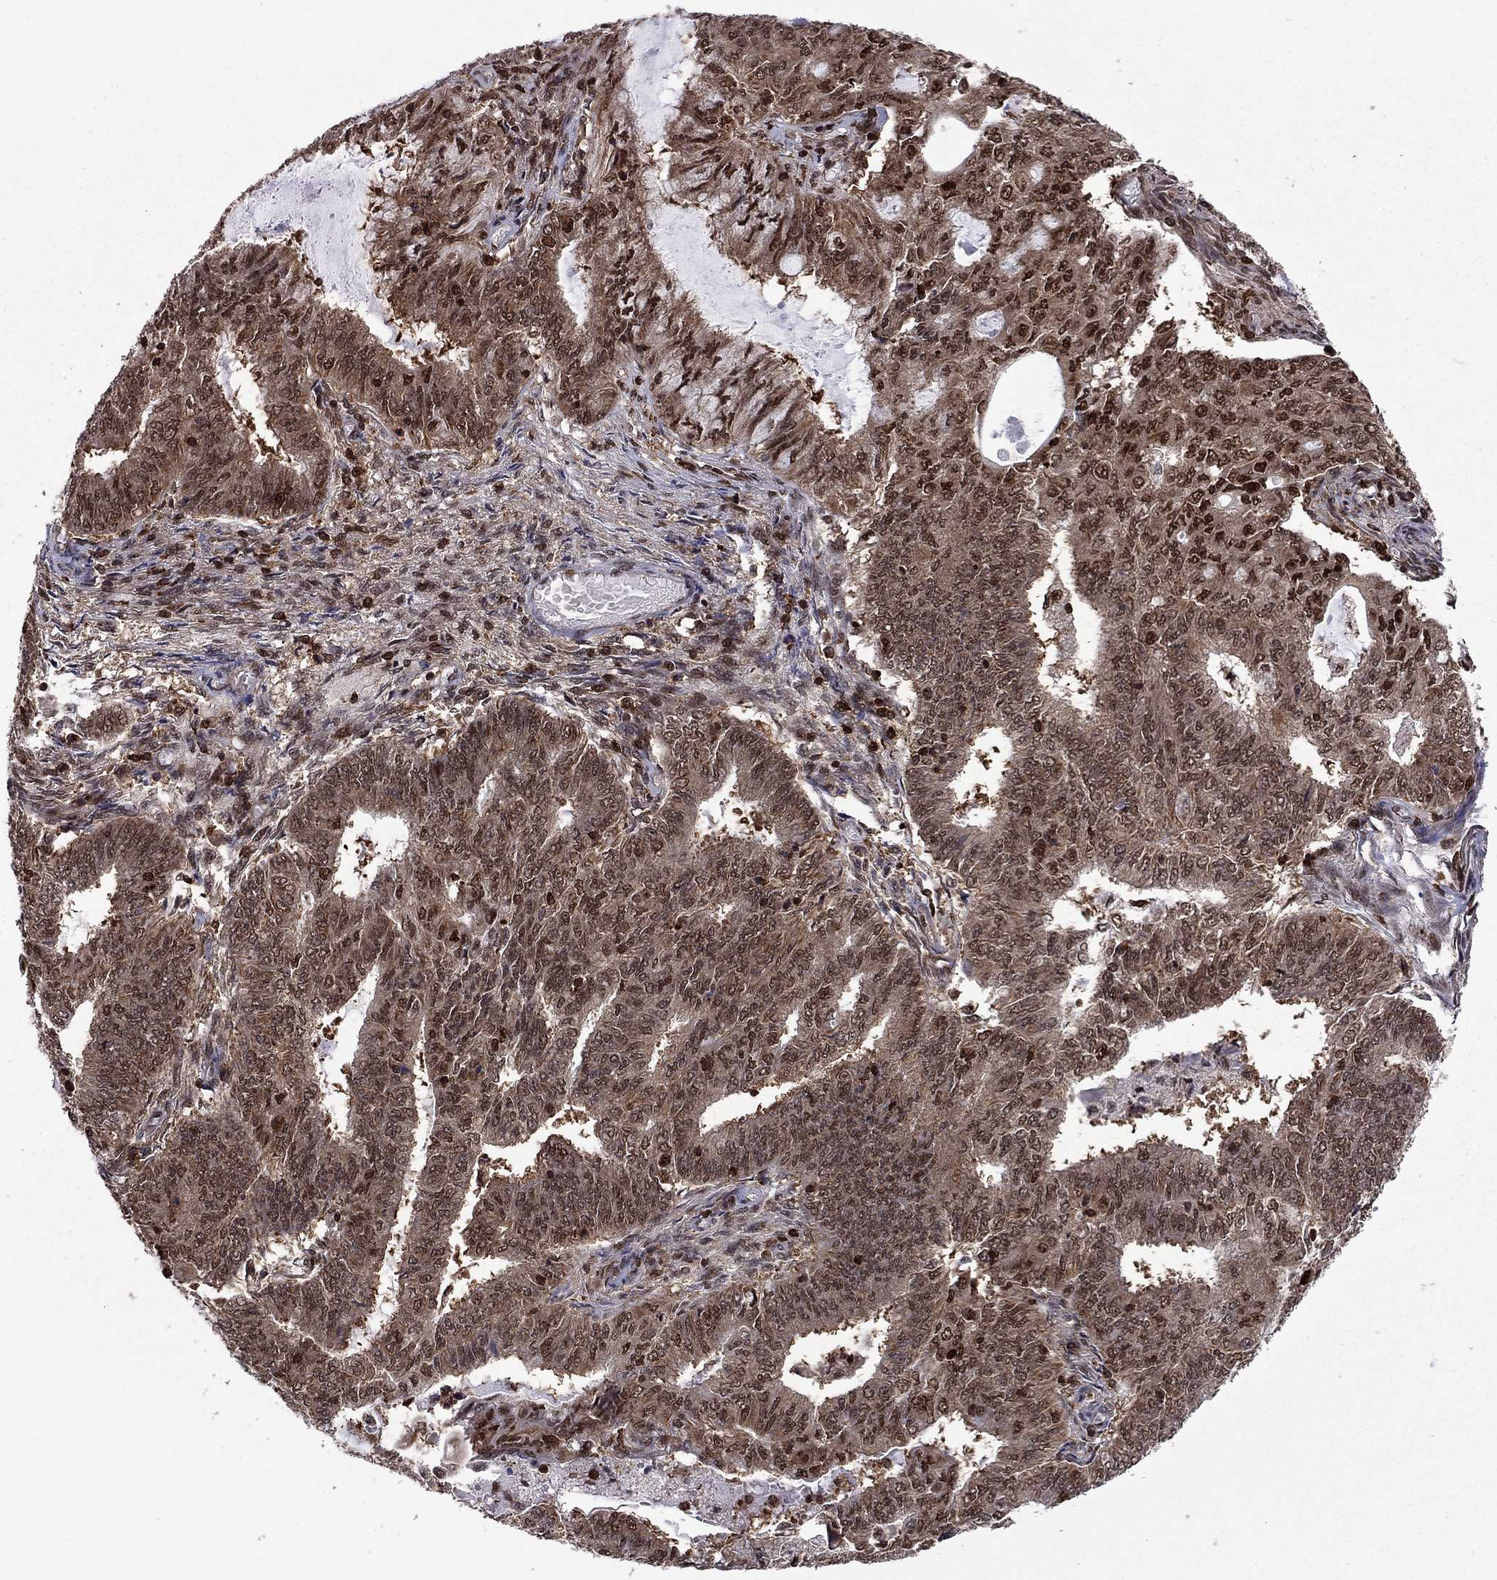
{"staining": {"intensity": "moderate", "quantity": "25%-75%", "location": "nuclear"}, "tissue": "endometrial cancer", "cell_type": "Tumor cells", "image_type": "cancer", "snomed": [{"axis": "morphology", "description": "Adenocarcinoma, NOS"}, {"axis": "topography", "description": "Endometrium"}], "caption": "The image shows immunohistochemical staining of adenocarcinoma (endometrial). There is moderate nuclear positivity is seen in about 25%-75% of tumor cells. Immunohistochemistry stains the protein in brown and the nuclei are stained blue.", "gene": "PSMD2", "patient": {"sex": "female", "age": 62}}